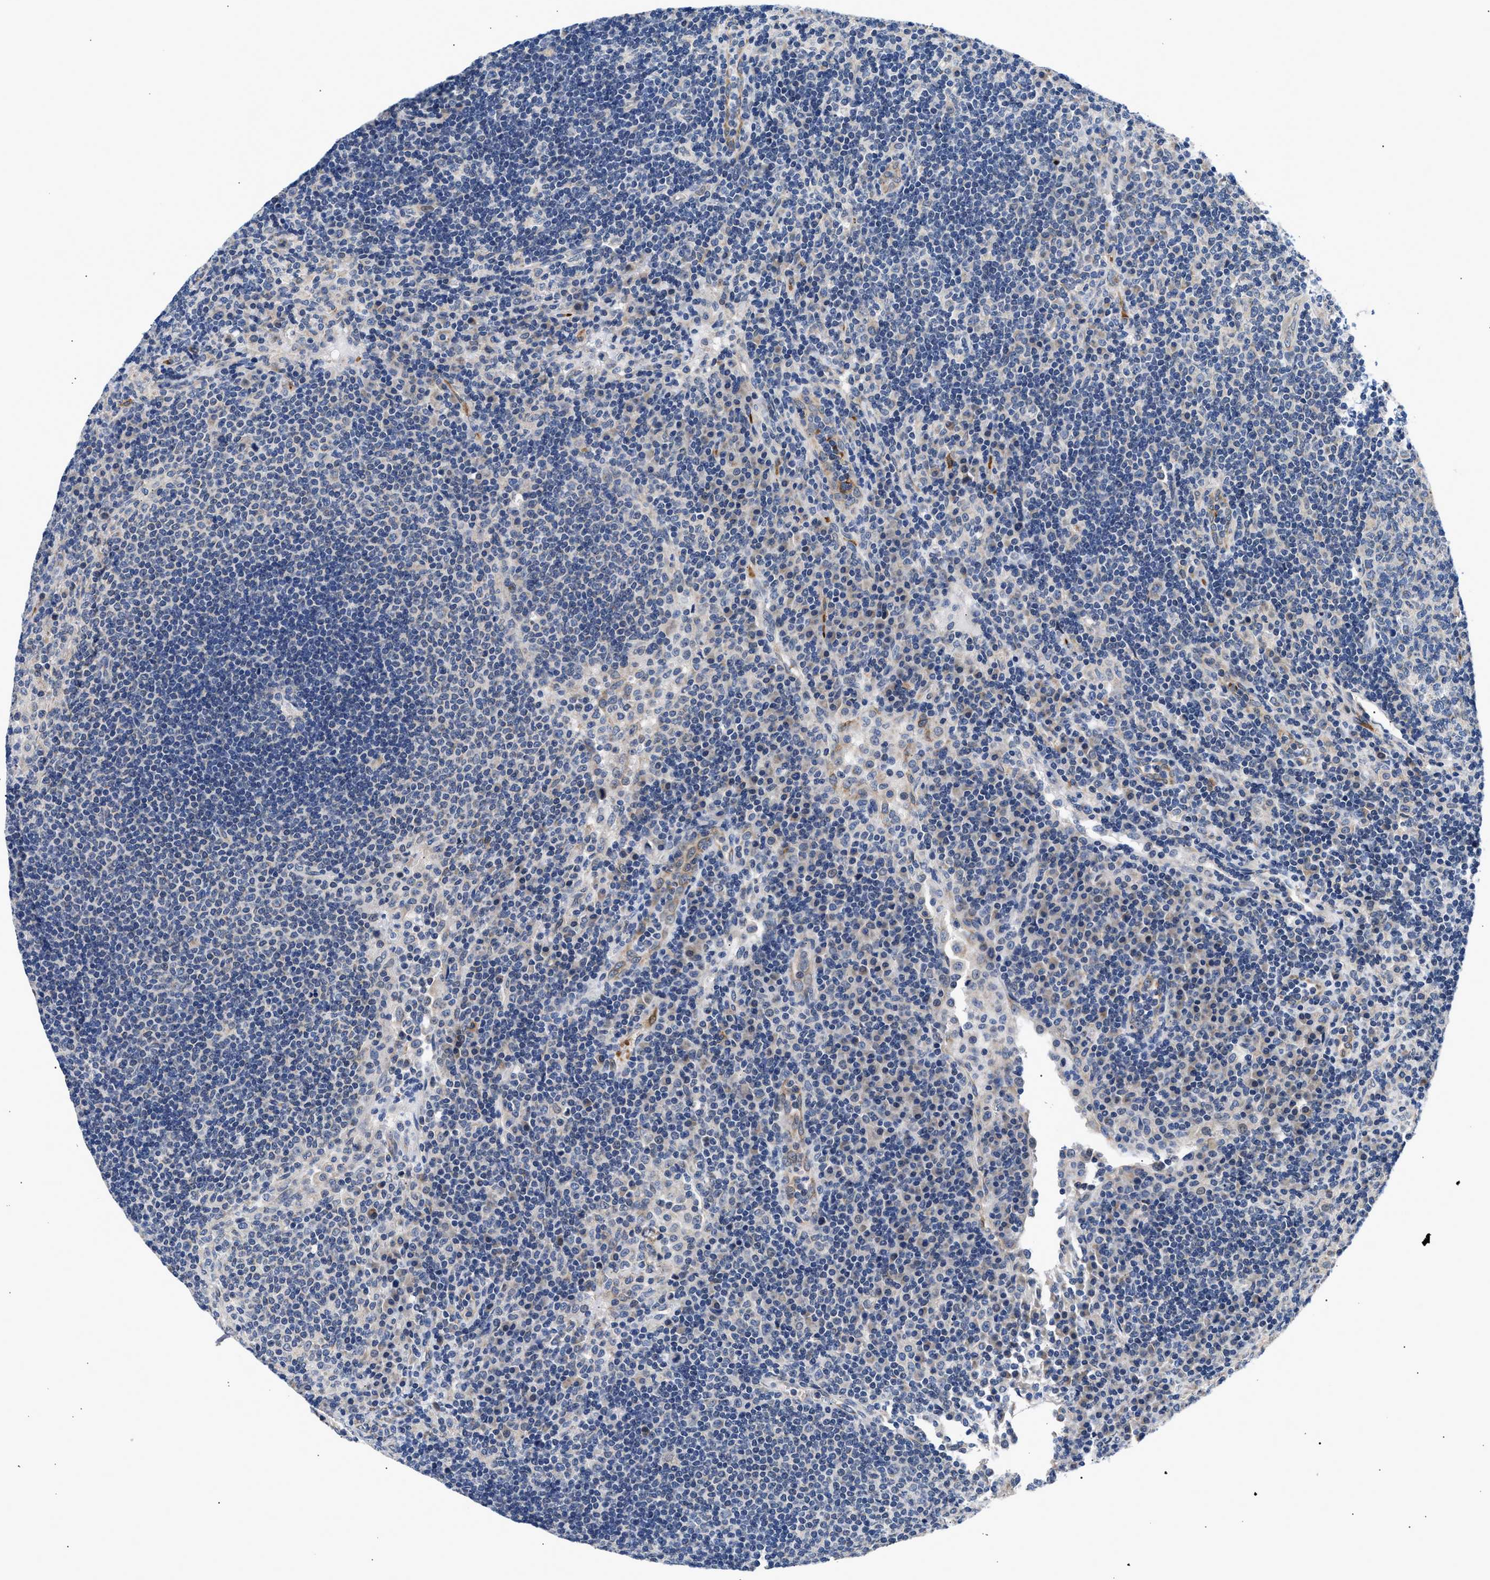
{"staining": {"intensity": "negative", "quantity": "none", "location": "none"}, "tissue": "lymph node", "cell_type": "Germinal center cells", "image_type": "normal", "snomed": [{"axis": "morphology", "description": "Normal tissue, NOS"}, {"axis": "topography", "description": "Lymph node"}], "caption": "Image shows no protein positivity in germinal center cells of unremarkable lymph node. (Brightfield microscopy of DAB immunohistochemistry (IHC) at high magnification).", "gene": "RINT1", "patient": {"sex": "female", "age": 53}}